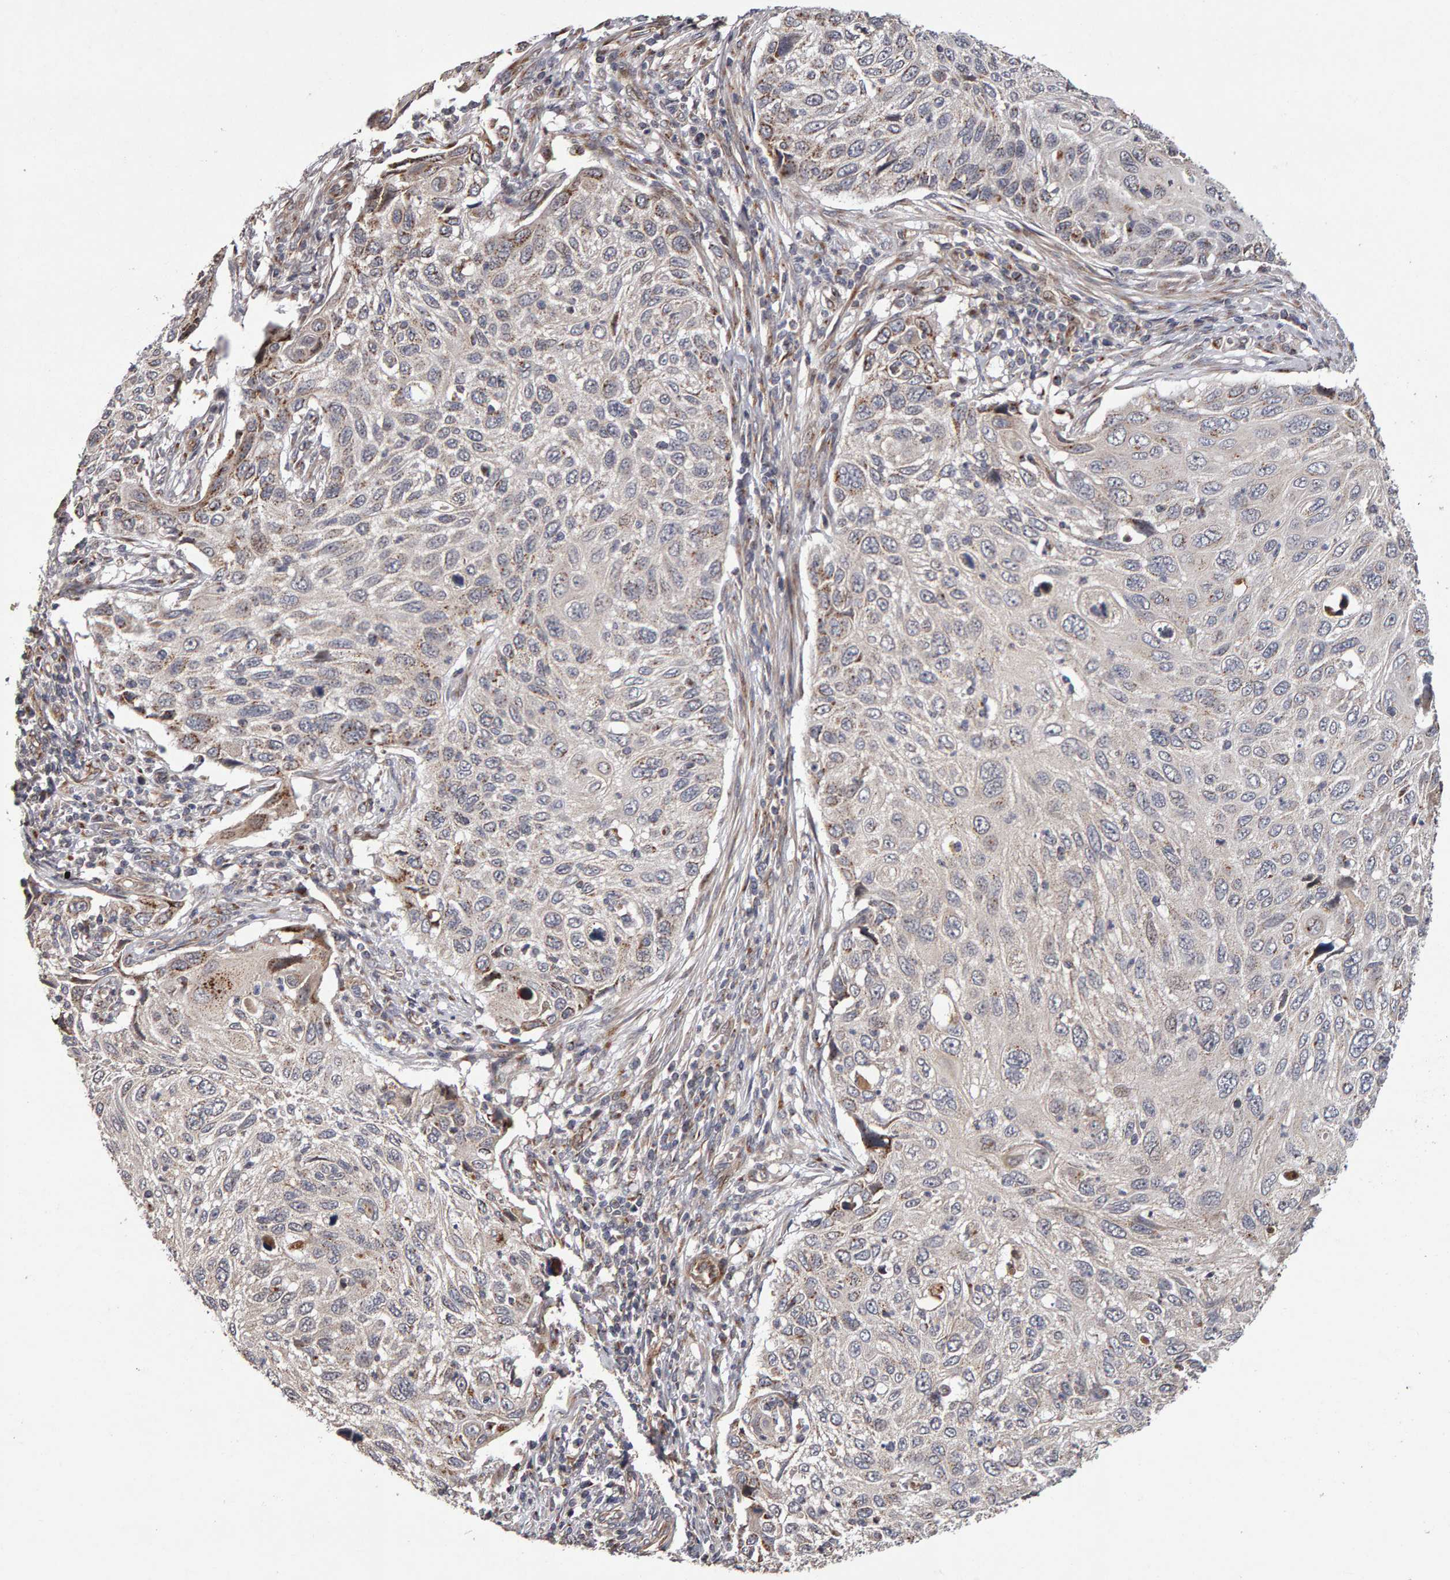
{"staining": {"intensity": "moderate", "quantity": "<25%", "location": "cytoplasmic/membranous"}, "tissue": "cervical cancer", "cell_type": "Tumor cells", "image_type": "cancer", "snomed": [{"axis": "morphology", "description": "Squamous cell carcinoma, NOS"}, {"axis": "topography", "description": "Cervix"}], "caption": "Immunohistochemistry of human cervical squamous cell carcinoma reveals low levels of moderate cytoplasmic/membranous positivity in about <25% of tumor cells. (DAB = brown stain, brightfield microscopy at high magnification).", "gene": "CANT1", "patient": {"sex": "female", "age": 70}}